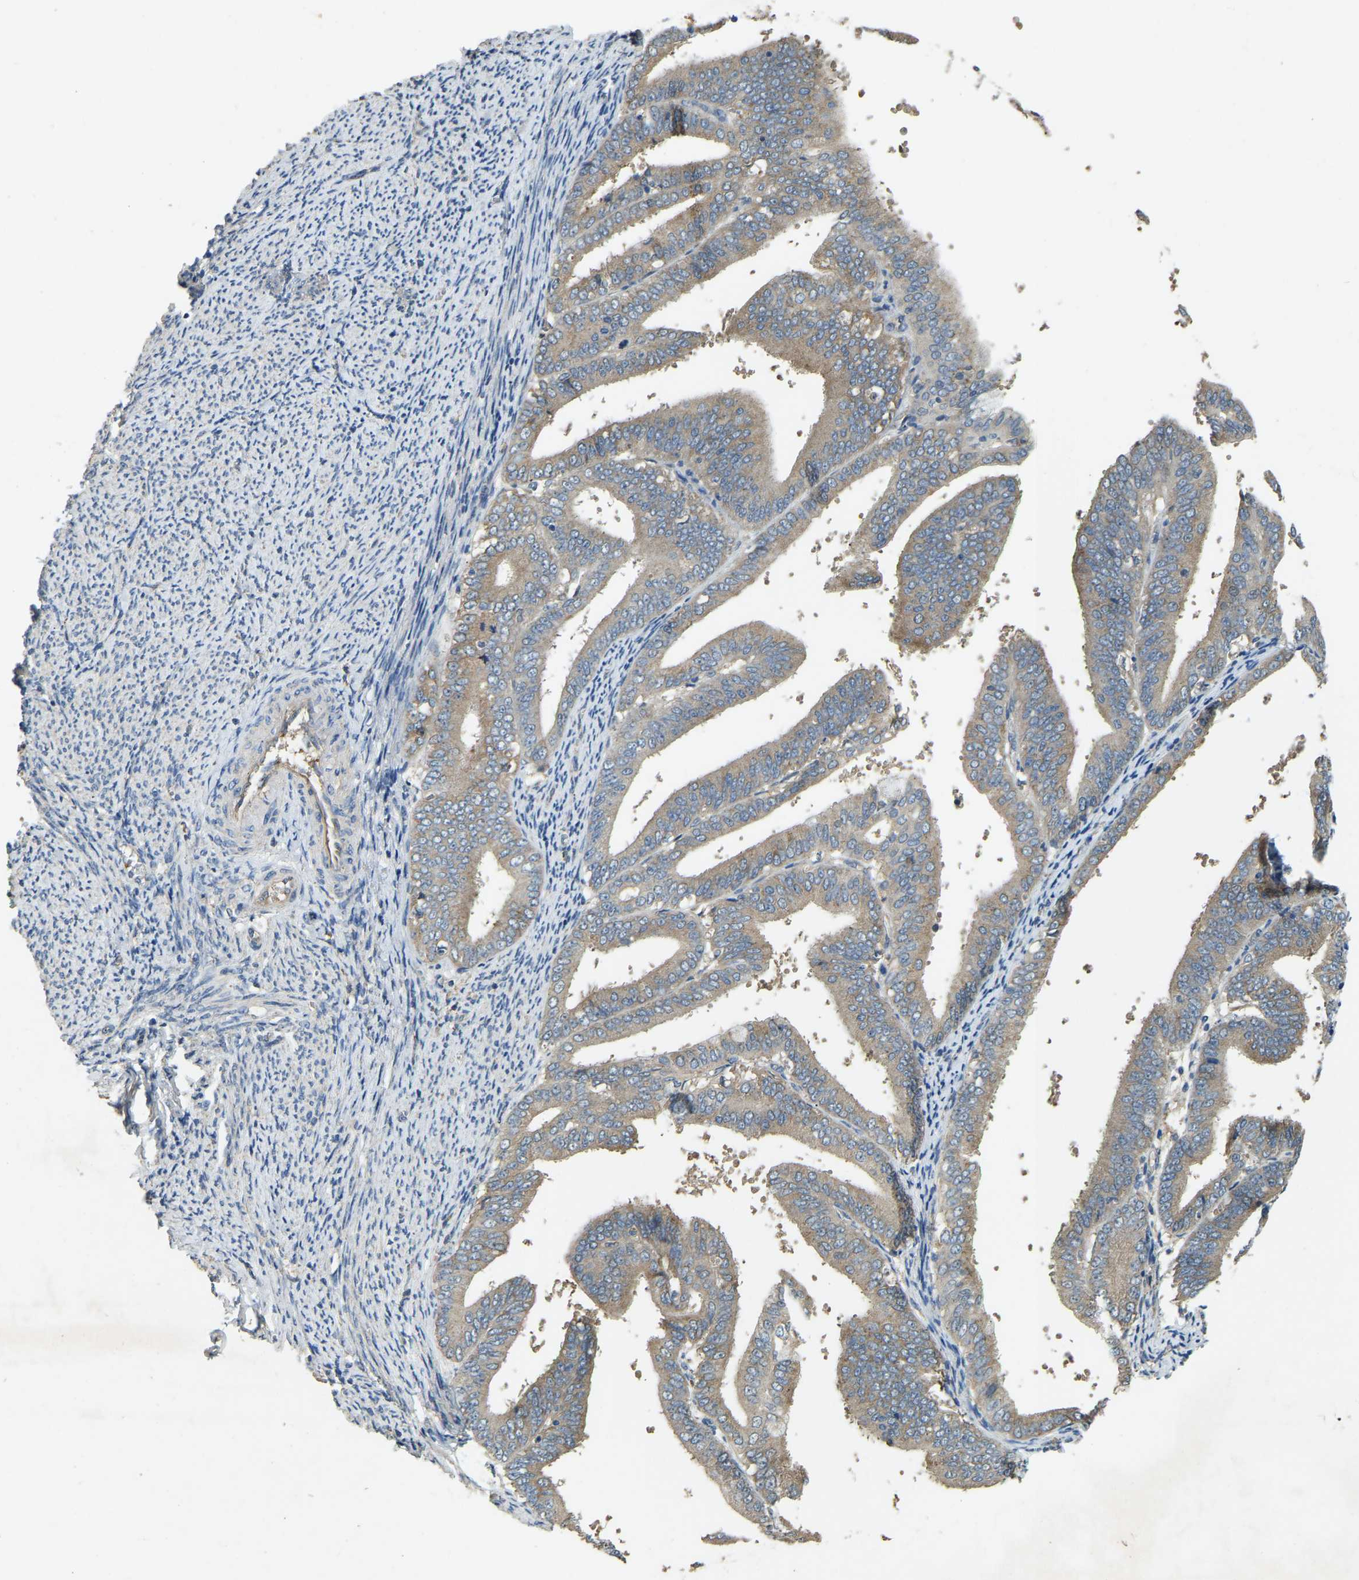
{"staining": {"intensity": "weak", "quantity": ">75%", "location": "cytoplasmic/membranous"}, "tissue": "endometrial cancer", "cell_type": "Tumor cells", "image_type": "cancer", "snomed": [{"axis": "morphology", "description": "Adenocarcinoma, NOS"}, {"axis": "topography", "description": "Endometrium"}], "caption": "IHC of human endometrial cancer (adenocarcinoma) exhibits low levels of weak cytoplasmic/membranous positivity in about >75% of tumor cells. The staining is performed using DAB brown chromogen to label protein expression. The nuclei are counter-stained blue using hematoxylin.", "gene": "CFLAR", "patient": {"sex": "female", "age": 63}}